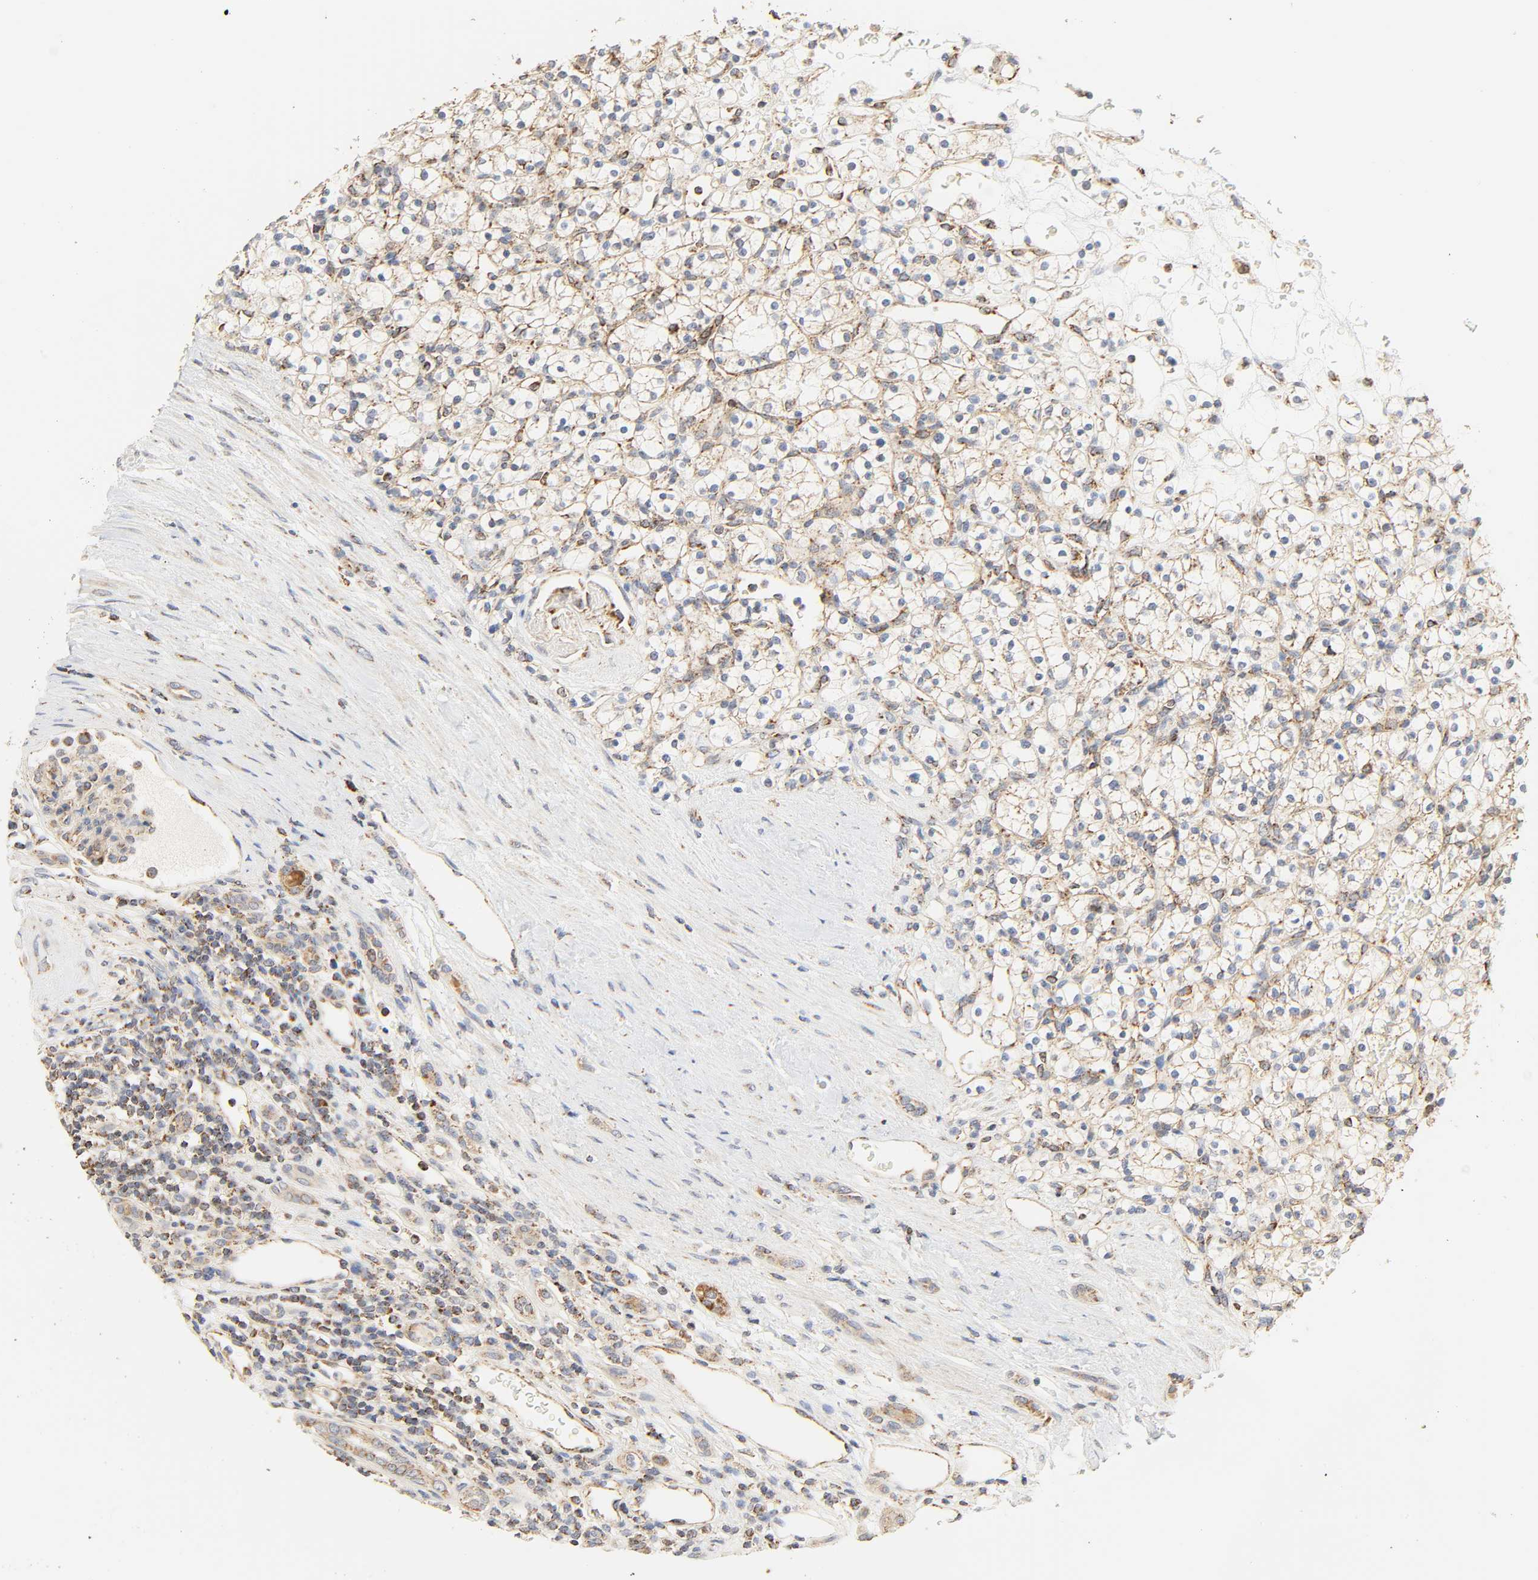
{"staining": {"intensity": "moderate", "quantity": ">75%", "location": "cytoplasmic/membranous"}, "tissue": "renal cancer", "cell_type": "Tumor cells", "image_type": "cancer", "snomed": [{"axis": "morphology", "description": "Normal tissue, NOS"}, {"axis": "morphology", "description": "Adenocarcinoma, NOS"}, {"axis": "topography", "description": "Kidney"}], "caption": "Human adenocarcinoma (renal) stained with a brown dye shows moderate cytoplasmic/membranous positive staining in about >75% of tumor cells.", "gene": "ZMAT5", "patient": {"sex": "female", "age": 55}}